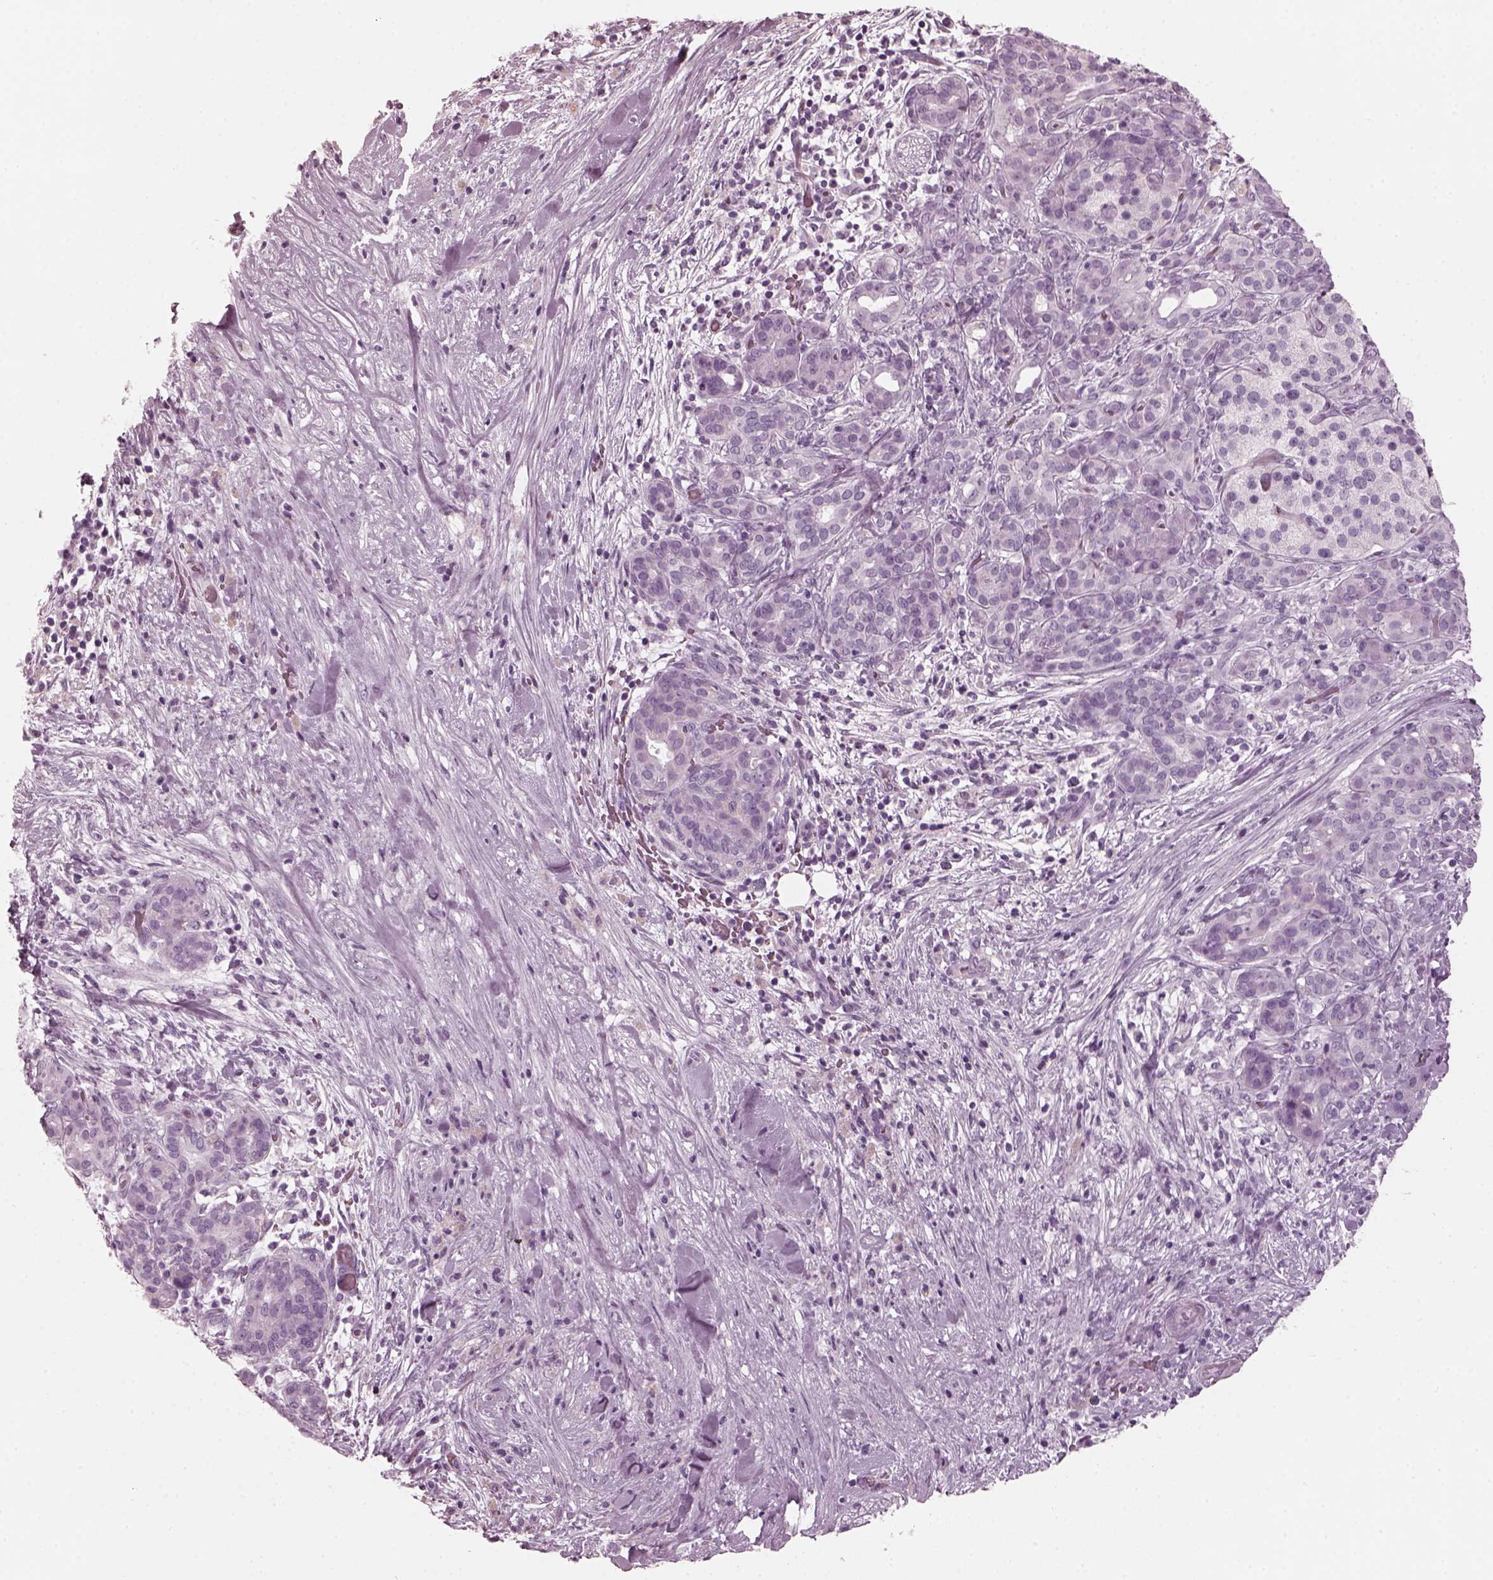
{"staining": {"intensity": "negative", "quantity": "none", "location": "none"}, "tissue": "pancreatic cancer", "cell_type": "Tumor cells", "image_type": "cancer", "snomed": [{"axis": "morphology", "description": "Adenocarcinoma, NOS"}, {"axis": "topography", "description": "Pancreas"}], "caption": "Immunohistochemistry (IHC) photomicrograph of neoplastic tissue: human pancreatic cancer (adenocarcinoma) stained with DAB exhibits no significant protein positivity in tumor cells. (DAB immunohistochemistry (IHC), high magnification).", "gene": "RCVRN", "patient": {"sex": "male", "age": 44}}